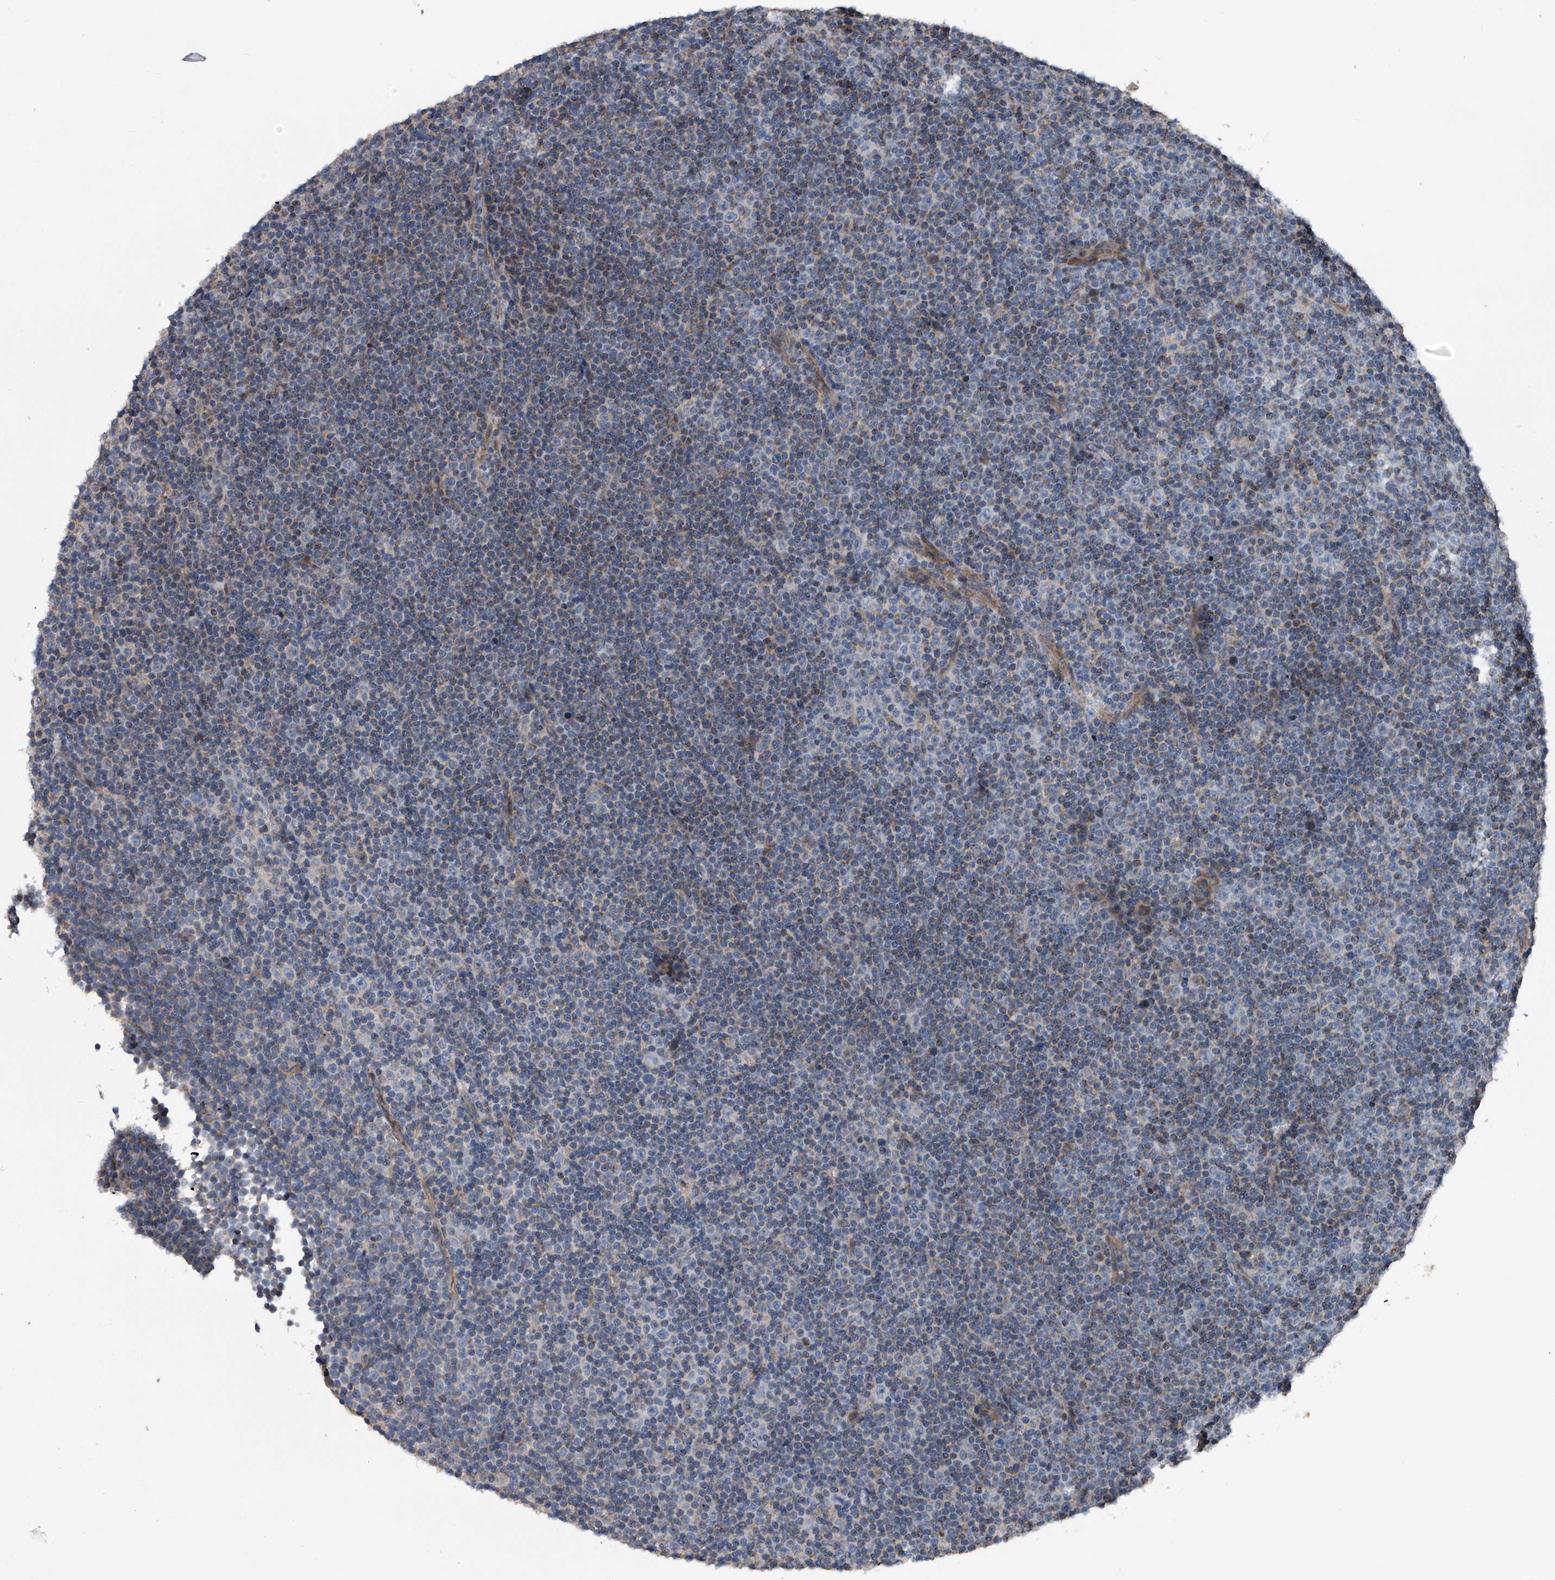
{"staining": {"intensity": "weak", "quantity": "25%-75%", "location": "cytoplasmic/membranous"}, "tissue": "lymphoma", "cell_type": "Tumor cells", "image_type": "cancer", "snomed": [{"axis": "morphology", "description": "Malignant lymphoma, non-Hodgkin's type, Low grade"}, {"axis": "topography", "description": "Lymph node"}], "caption": "A brown stain labels weak cytoplasmic/membranous staining of a protein in low-grade malignant lymphoma, non-Hodgkin's type tumor cells.", "gene": "DST", "patient": {"sex": "female", "age": 67}}